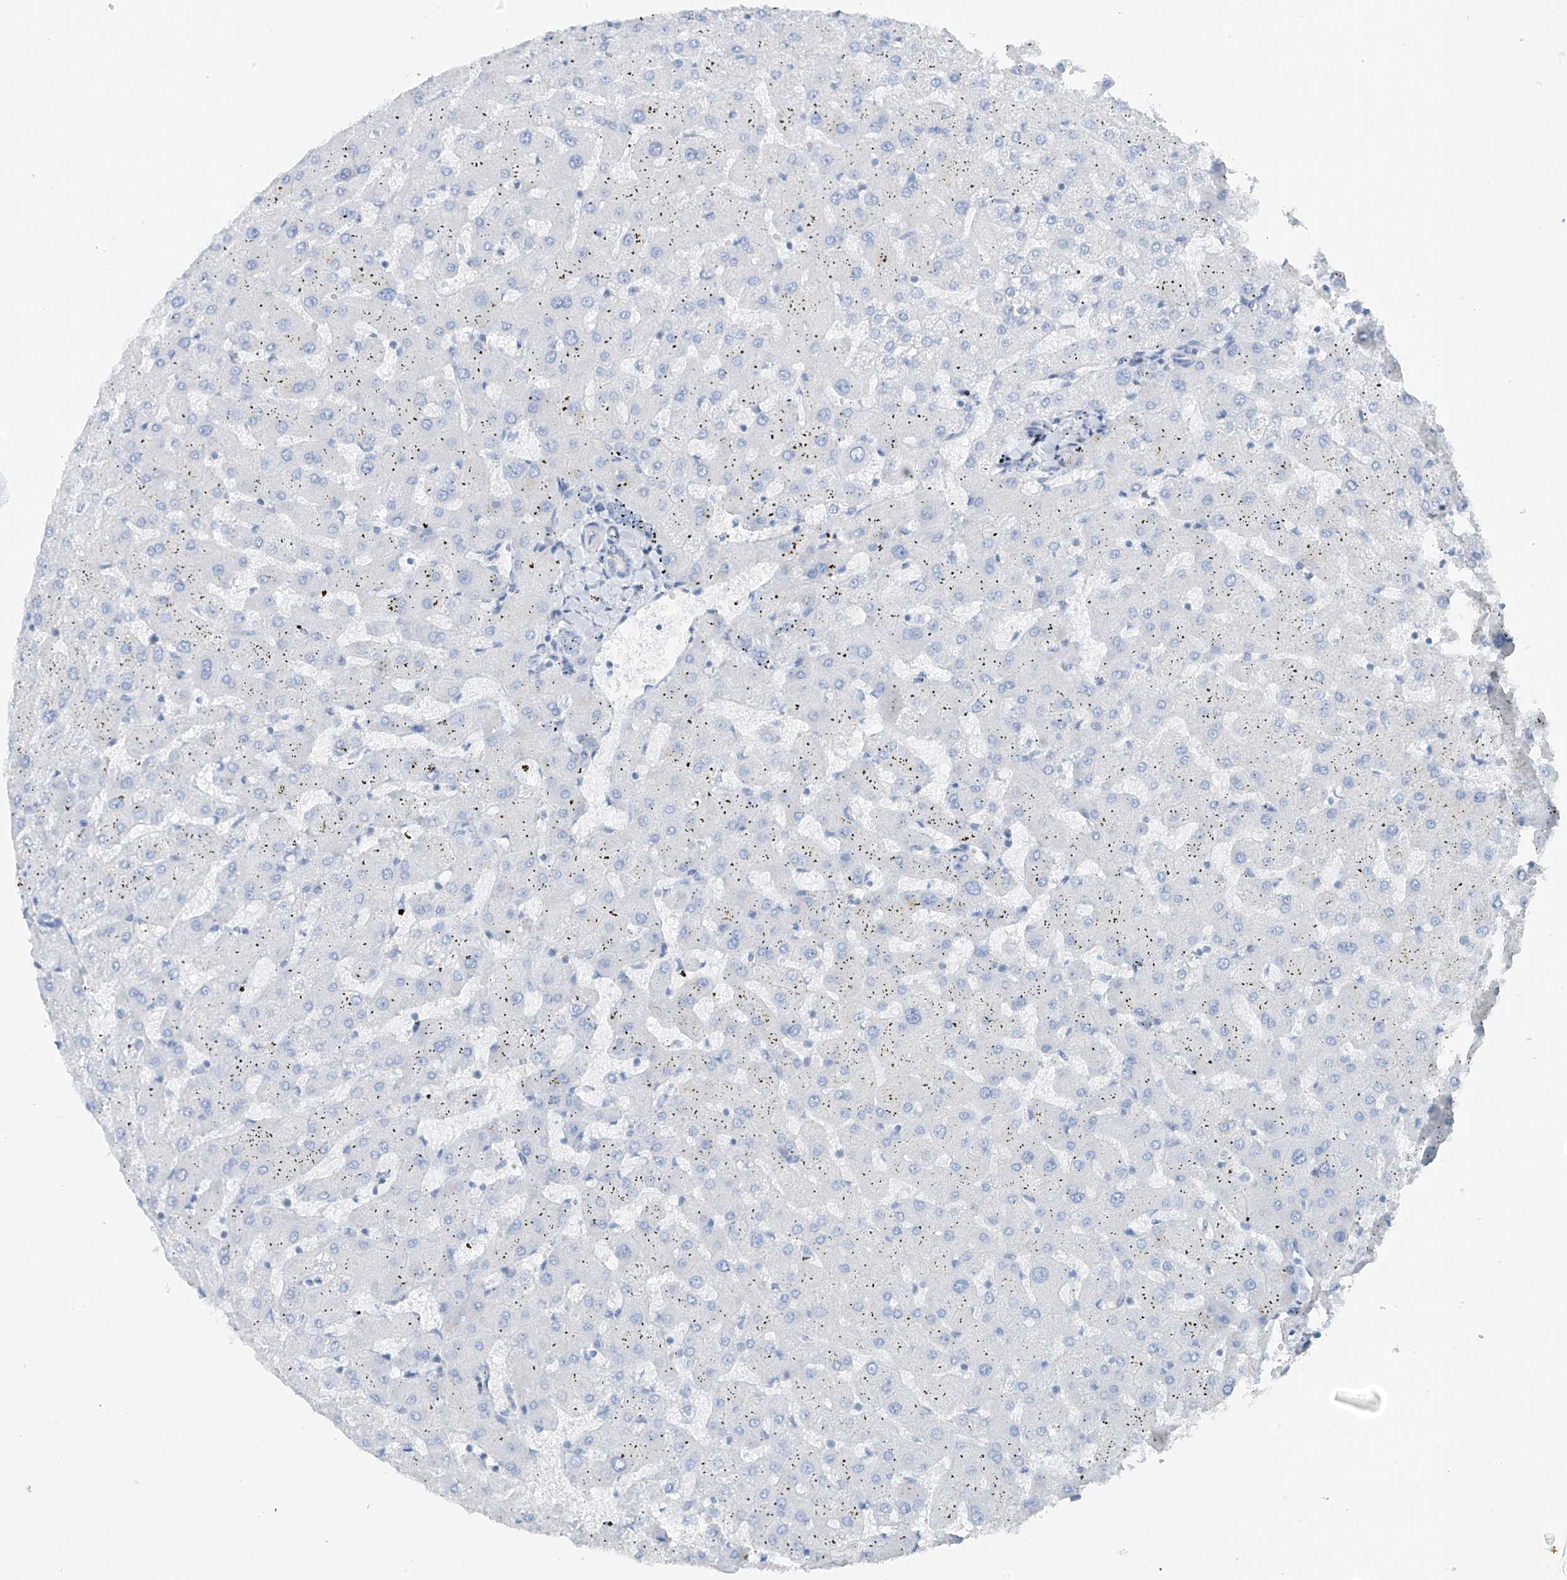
{"staining": {"intensity": "negative", "quantity": "none", "location": "none"}, "tissue": "liver", "cell_type": "Cholangiocytes", "image_type": "normal", "snomed": [{"axis": "morphology", "description": "Normal tissue, NOS"}, {"axis": "topography", "description": "Liver"}], "caption": "DAB immunohistochemical staining of unremarkable liver shows no significant staining in cholangiocytes. (DAB IHC with hematoxylin counter stain).", "gene": "RCN2", "patient": {"sex": "female", "age": 63}}